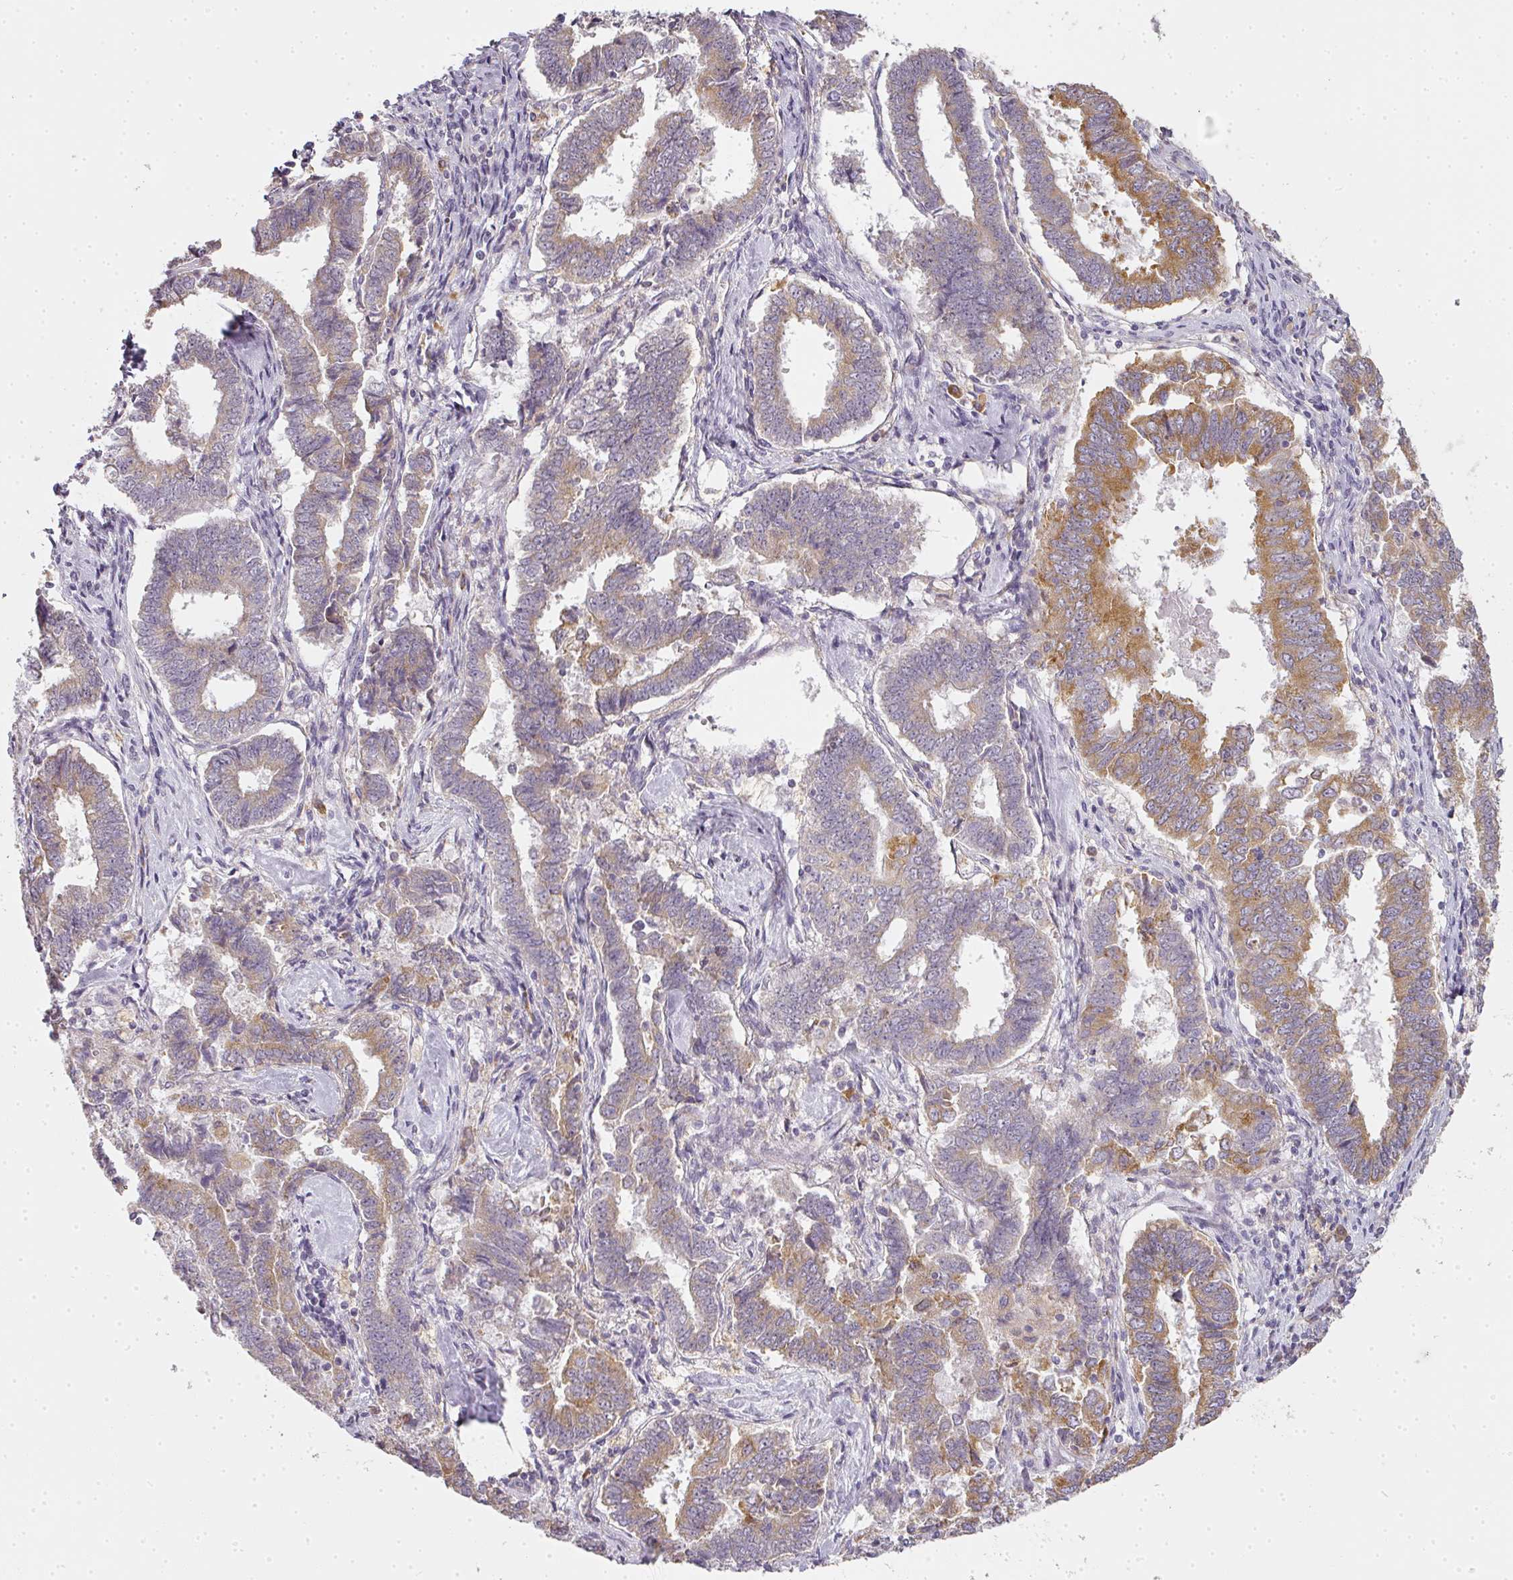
{"staining": {"intensity": "moderate", "quantity": "25%-75%", "location": "cytoplasmic/membranous"}, "tissue": "endometrial cancer", "cell_type": "Tumor cells", "image_type": "cancer", "snomed": [{"axis": "morphology", "description": "Adenocarcinoma, NOS"}, {"axis": "topography", "description": "Endometrium"}], "caption": "About 25%-75% of tumor cells in human endometrial cancer (adenocarcinoma) display moderate cytoplasmic/membranous protein staining as visualized by brown immunohistochemical staining.", "gene": "MED19", "patient": {"sex": "female", "age": 72}}